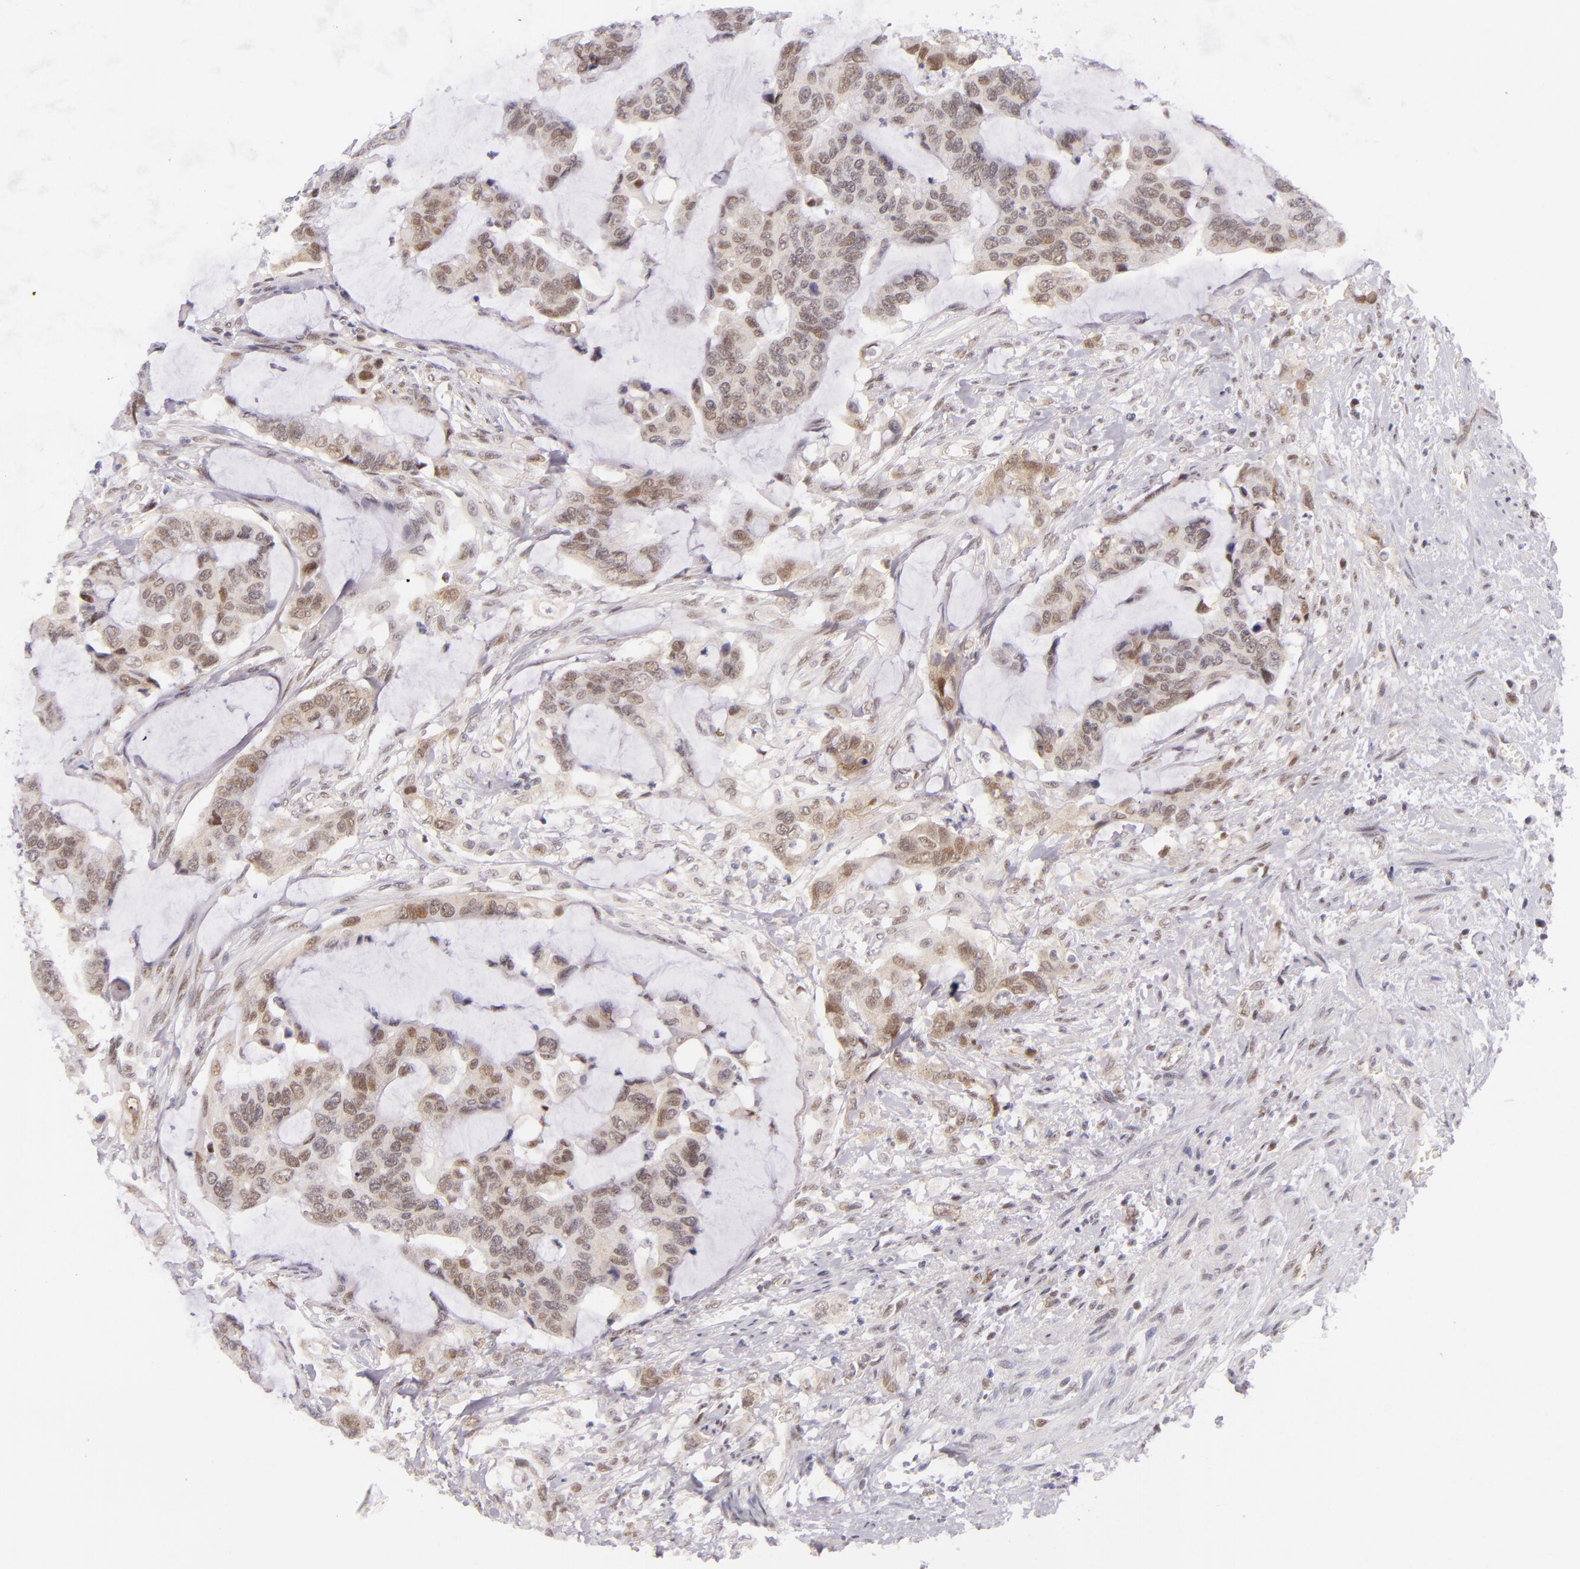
{"staining": {"intensity": "moderate", "quantity": "25%-75%", "location": "cytoplasmic/membranous,nuclear"}, "tissue": "colorectal cancer", "cell_type": "Tumor cells", "image_type": "cancer", "snomed": [{"axis": "morphology", "description": "Adenocarcinoma, NOS"}, {"axis": "topography", "description": "Rectum"}], "caption": "IHC micrograph of neoplastic tissue: human colorectal adenocarcinoma stained using immunohistochemistry (IHC) reveals medium levels of moderate protein expression localized specifically in the cytoplasmic/membranous and nuclear of tumor cells, appearing as a cytoplasmic/membranous and nuclear brown color.", "gene": "BCL3", "patient": {"sex": "female", "age": 59}}